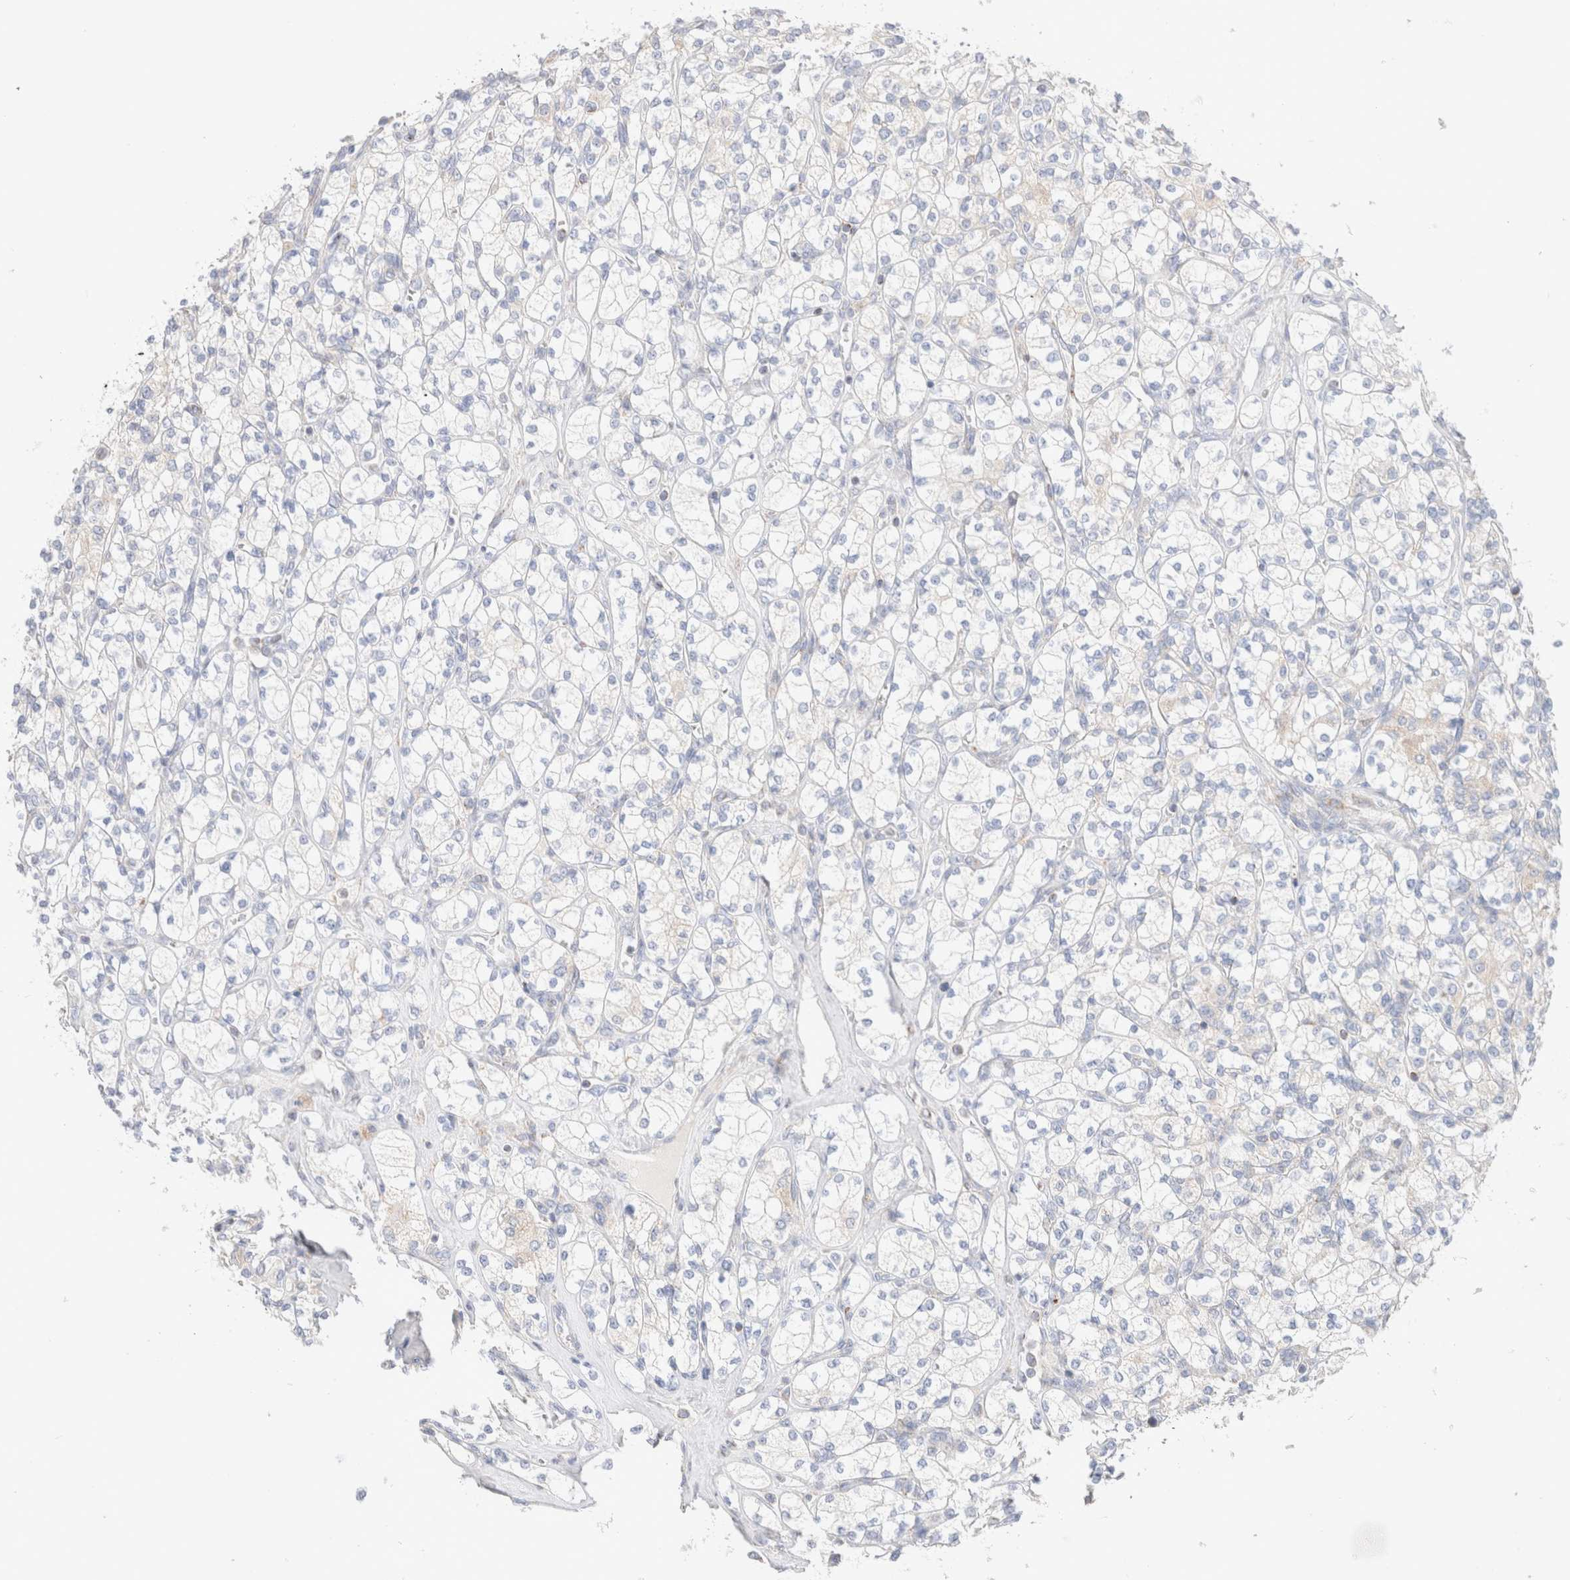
{"staining": {"intensity": "negative", "quantity": "none", "location": "none"}, "tissue": "renal cancer", "cell_type": "Tumor cells", "image_type": "cancer", "snomed": [{"axis": "morphology", "description": "Adenocarcinoma, NOS"}, {"axis": "topography", "description": "Kidney"}], "caption": "Immunohistochemical staining of renal cancer shows no significant expression in tumor cells. The staining was performed using DAB to visualize the protein expression in brown, while the nuclei were stained in blue with hematoxylin (Magnification: 20x).", "gene": "ATP6V1C1", "patient": {"sex": "male", "age": 77}}